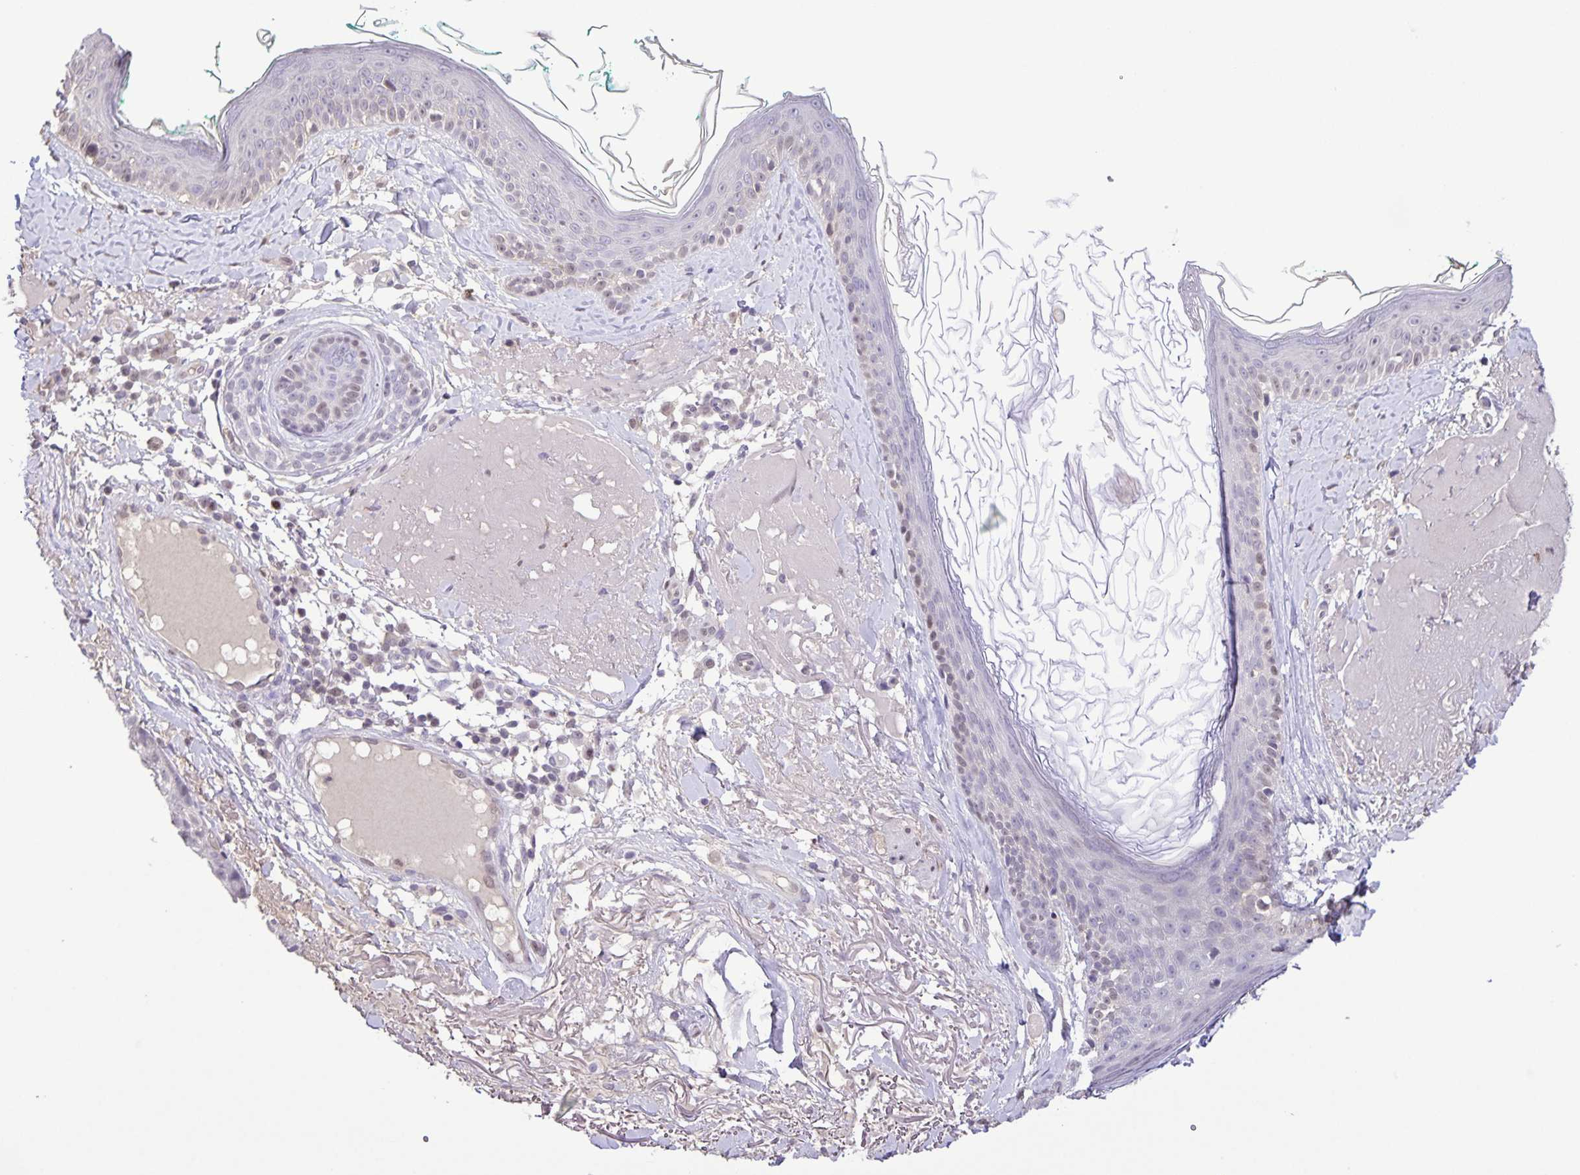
{"staining": {"intensity": "negative", "quantity": "none", "location": "none"}, "tissue": "skin", "cell_type": "Fibroblasts", "image_type": "normal", "snomed": [{"axis": "morphology", "description": "Normal tissue, NOS"}, {"axis": "topography", "description": "Skin"}], "caption": "This is an IHC photomicrograph of unremarkable human skin. There is no staining in fibroblasts.", "gene": "ONECUT2", "patient": {"sex": "male", "age": 73}}